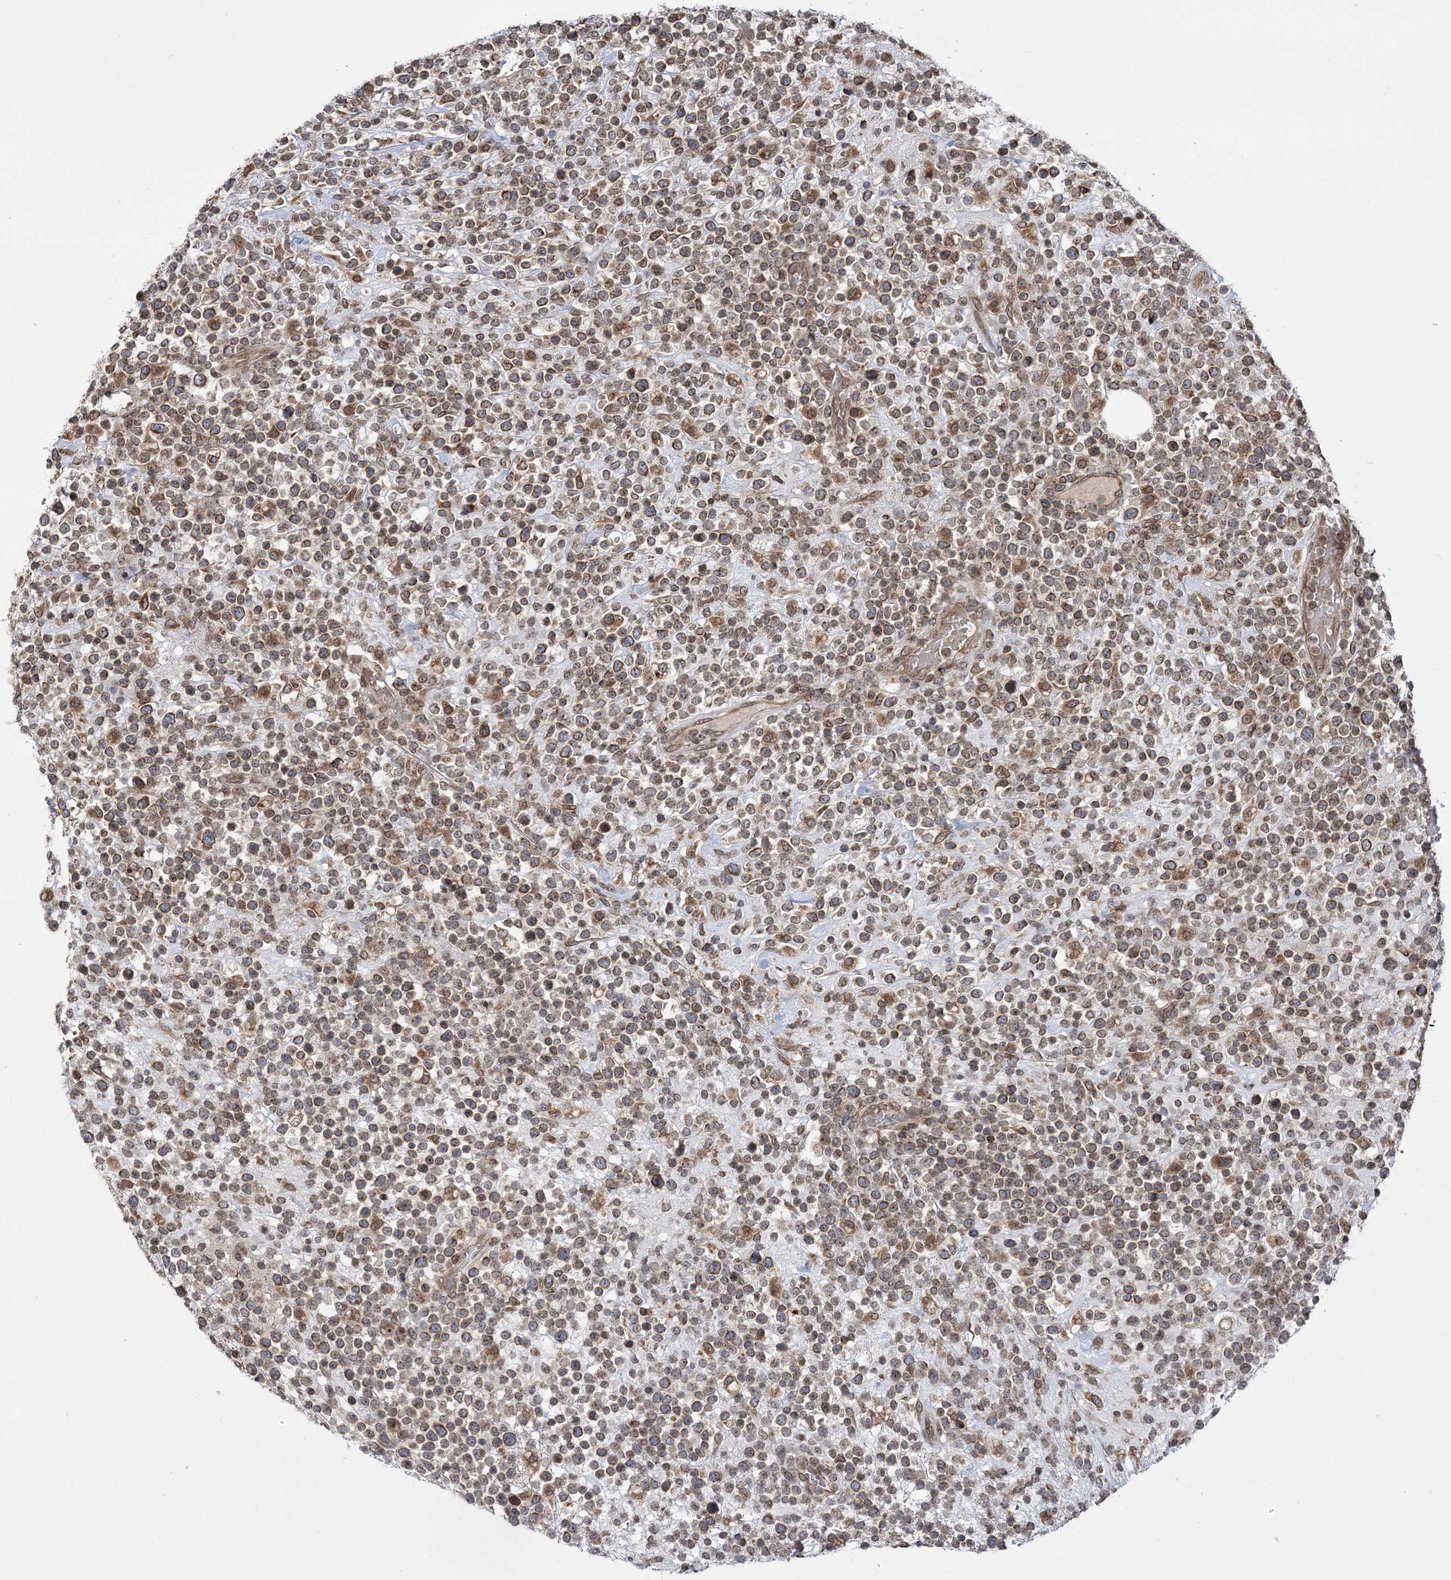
{"staining": {"intensity": "moderate", "quantity": ">75%", "location": "cytoplasmic/membranous,nuclear"}, "tissue": "lymphoma", "cell_type": "Tumor cells", "image_type": "cancer", "snomed": [{"axis": "morphology", "description": "Malignant lymphoma, non-Hodgkin's type, High grade"}, {"axis": "topography", "description": "Colon"}], "caption": "Brown immunohistochemical staining in lymphoma demonstrates moderate cytoplasmic/membranous and nuclear staining in approximately >75% of tumor cells. (IHC, brightfield microscopy, high magnification).", "gene": "DNAJC27", "patient": {"sex": "female", "age": 53}}